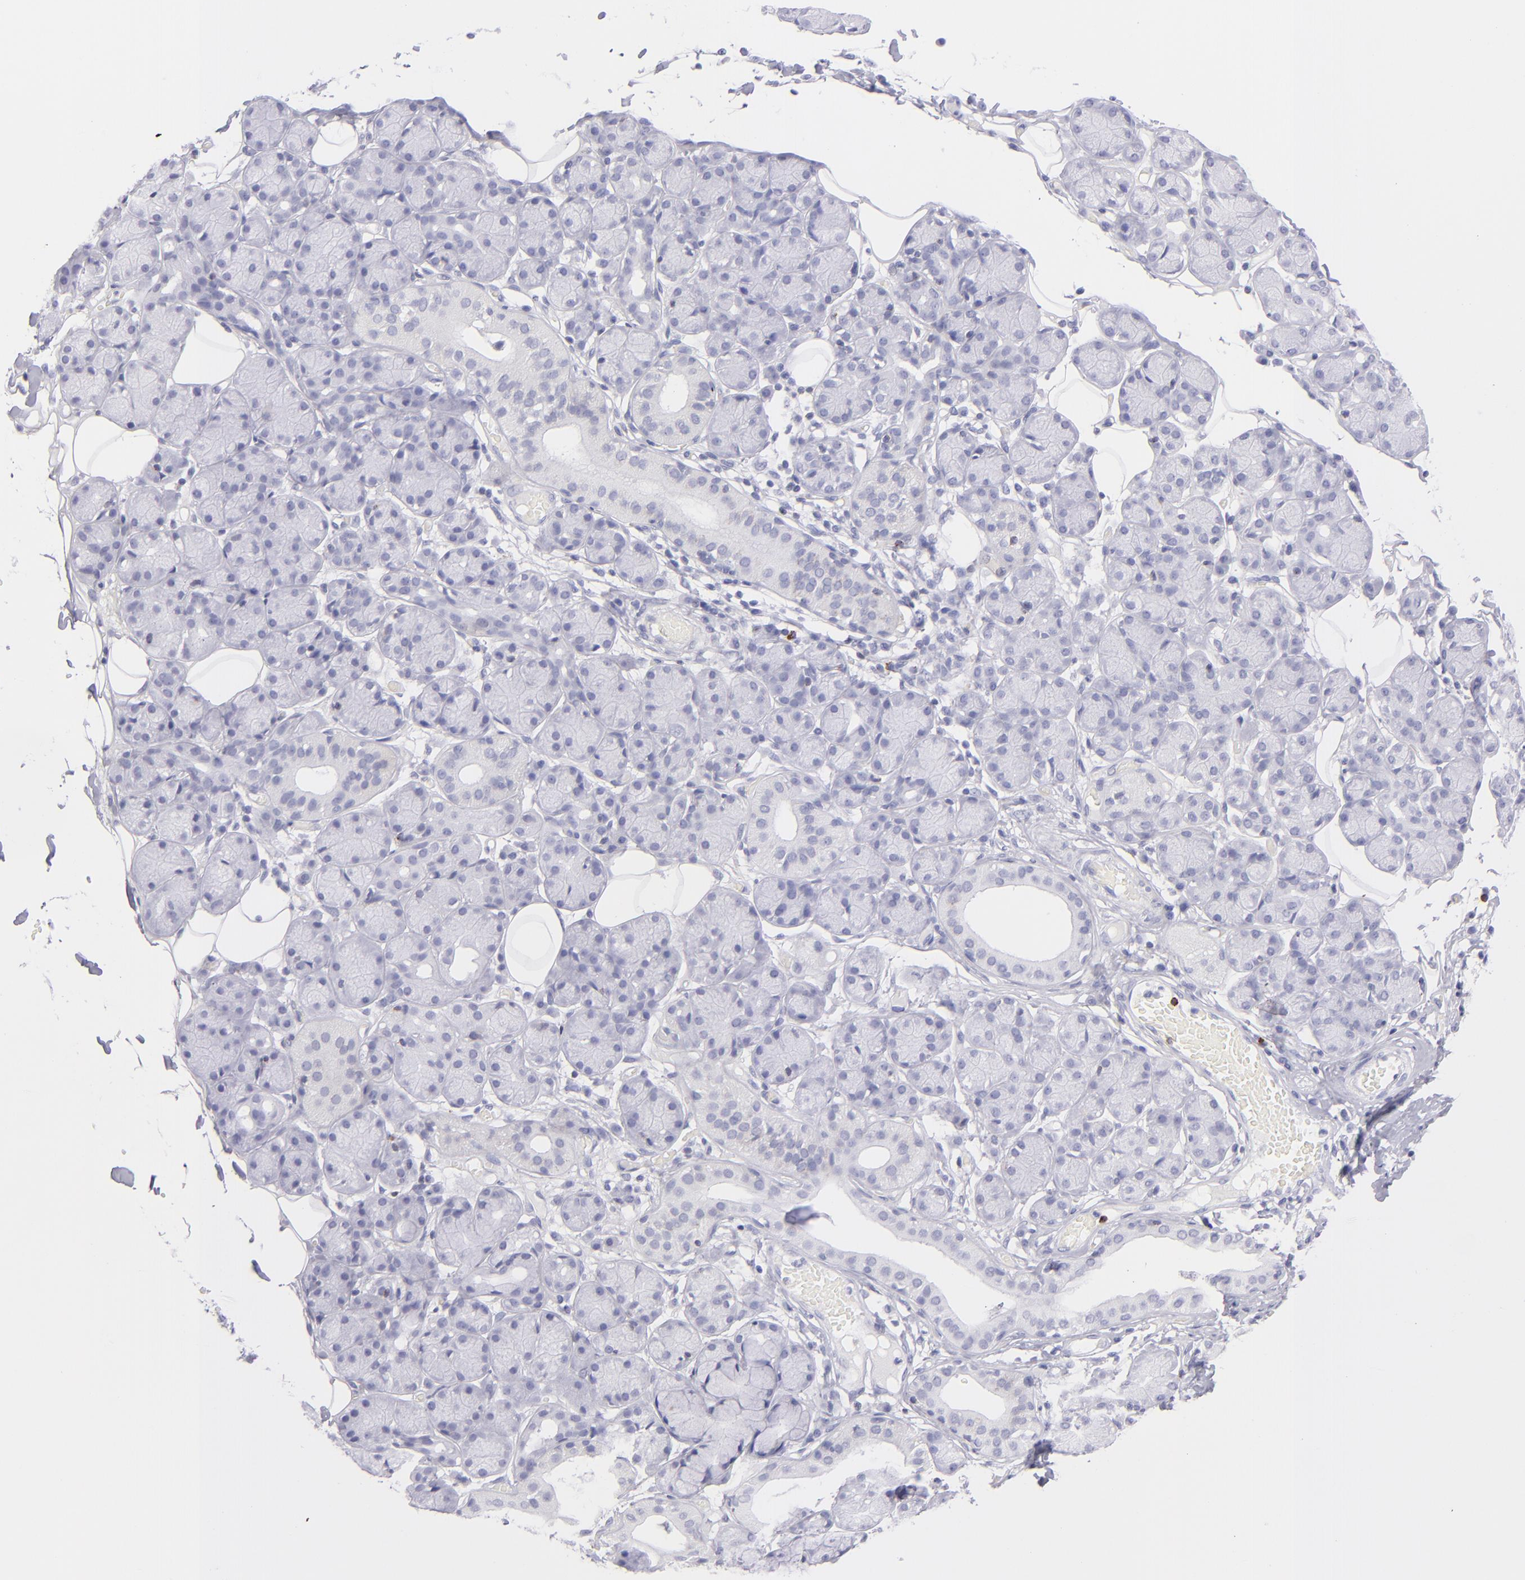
{"staining": {"intensity": "negative", "quantity": "none", "location": "none"}, "tissue": "salivary gland", "cell_type": "Glandular cells", "image_type": "normal", "snomed": [{"axis": "morphology", "description": "Normal tissue, NOS"}, {"axis": "topography", "description": "Salivary gland"}], "caption": "Human salivary gland stained for a protein using immunohistochemistry displays no expression in glandular cells.", "gene": "PRF1", "patient": {"sex": "male", "age": 54}}